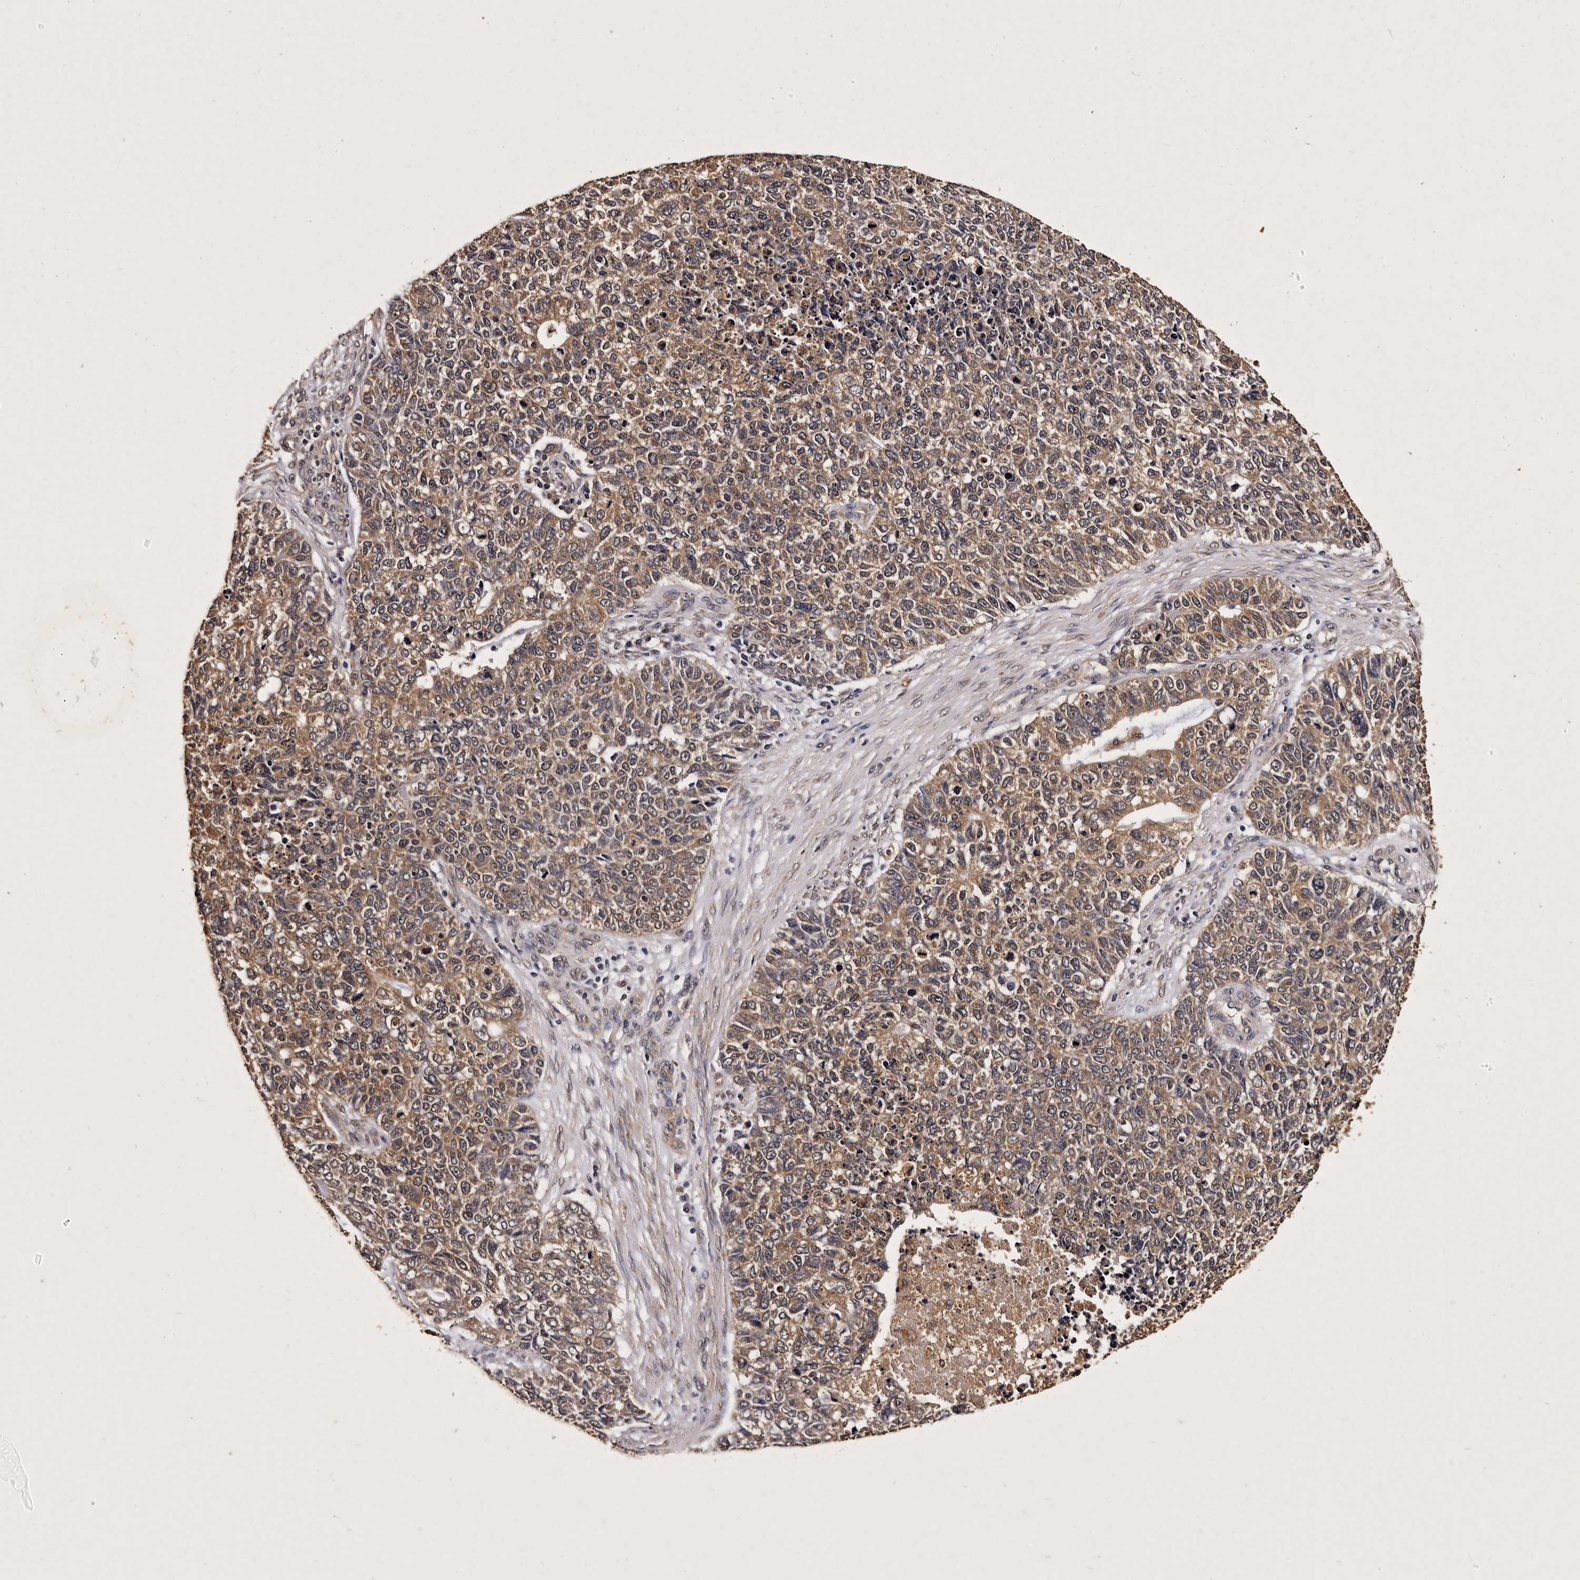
{"staining": {"intensity": "moderate", "quantity": ">75%", "location": "cytoplasmic/membranous"}, "tissue": "cervical cancer", "cell_type": "Tumor cells", "image_type": "cancer", "snomed": [{"axis": "morphology", "description": "Squamous cell carcinoma, NOS"}, {"axis": "topography", "description": "Cervix"}], "caption": "Protein analysis of cervical squamous cell carcinoma tissue shows moderate cytoplasmic/membranous expression in about >75% of tumor cells.", "gene": "PARS2", "patient": {"sex": "female", "age": 63}}